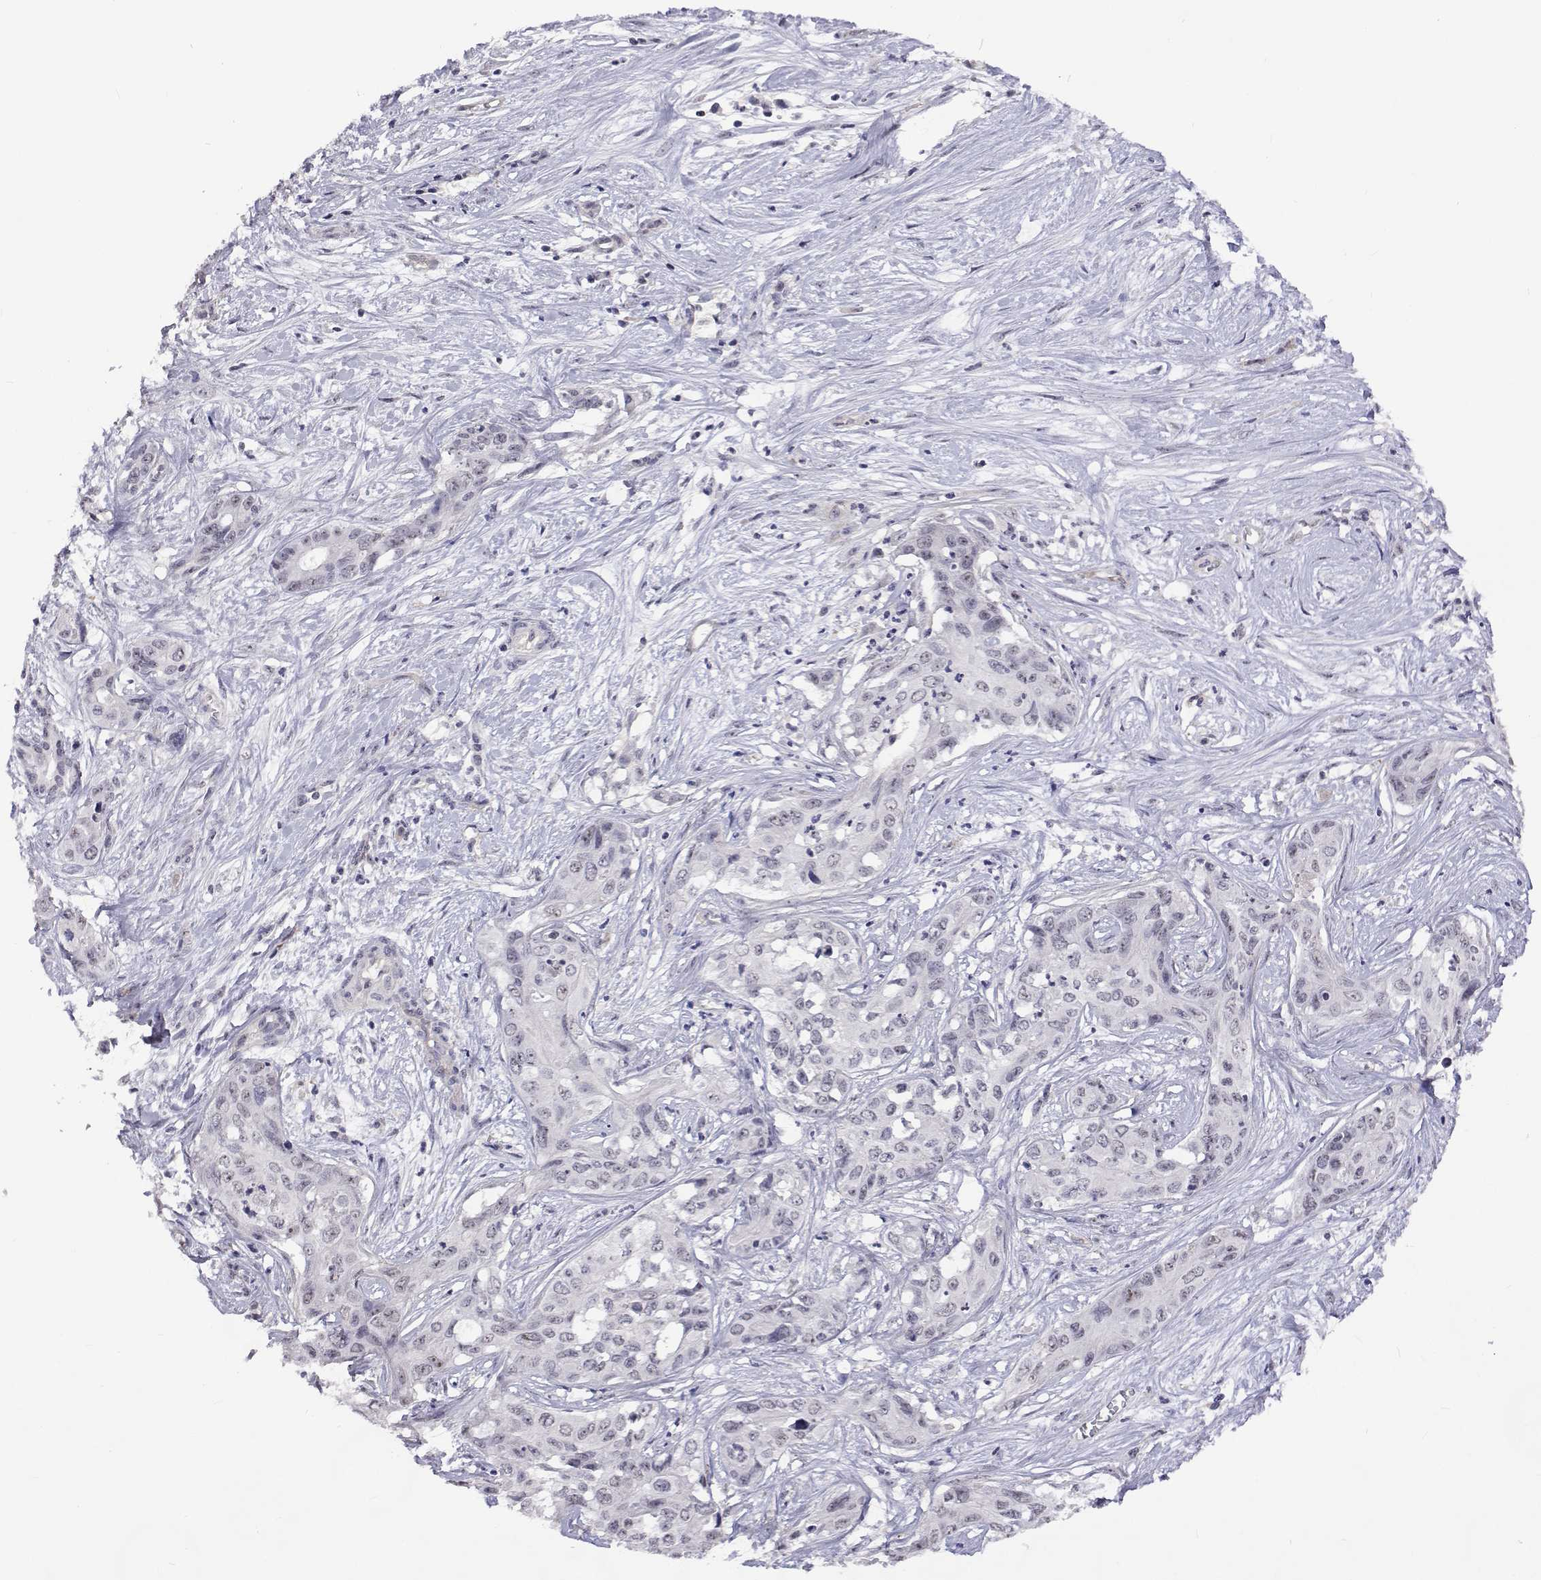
{"staining": {"intensity": "negative", "quantity": "none", "location": "none"}, "tissue": "liver cancer", "cell_type": "Tumor cells", "image_type": "cancer", "snomed": [{"axis": "morphology", "description": "Cholangiocarcinoma"}, {"axis": "topography", "description": "Liver"}], "caption": "Immunohistochemistry photomicrograph of neoplastic tissue: liver cancer (cholangiocarcinoma) stained with DAB (3,3'-diaminobenzidine) demonstrates no significant protein expression in tumor cells.", "gene": "NHP2", "patient": {"sex": "female", "age": 65}}